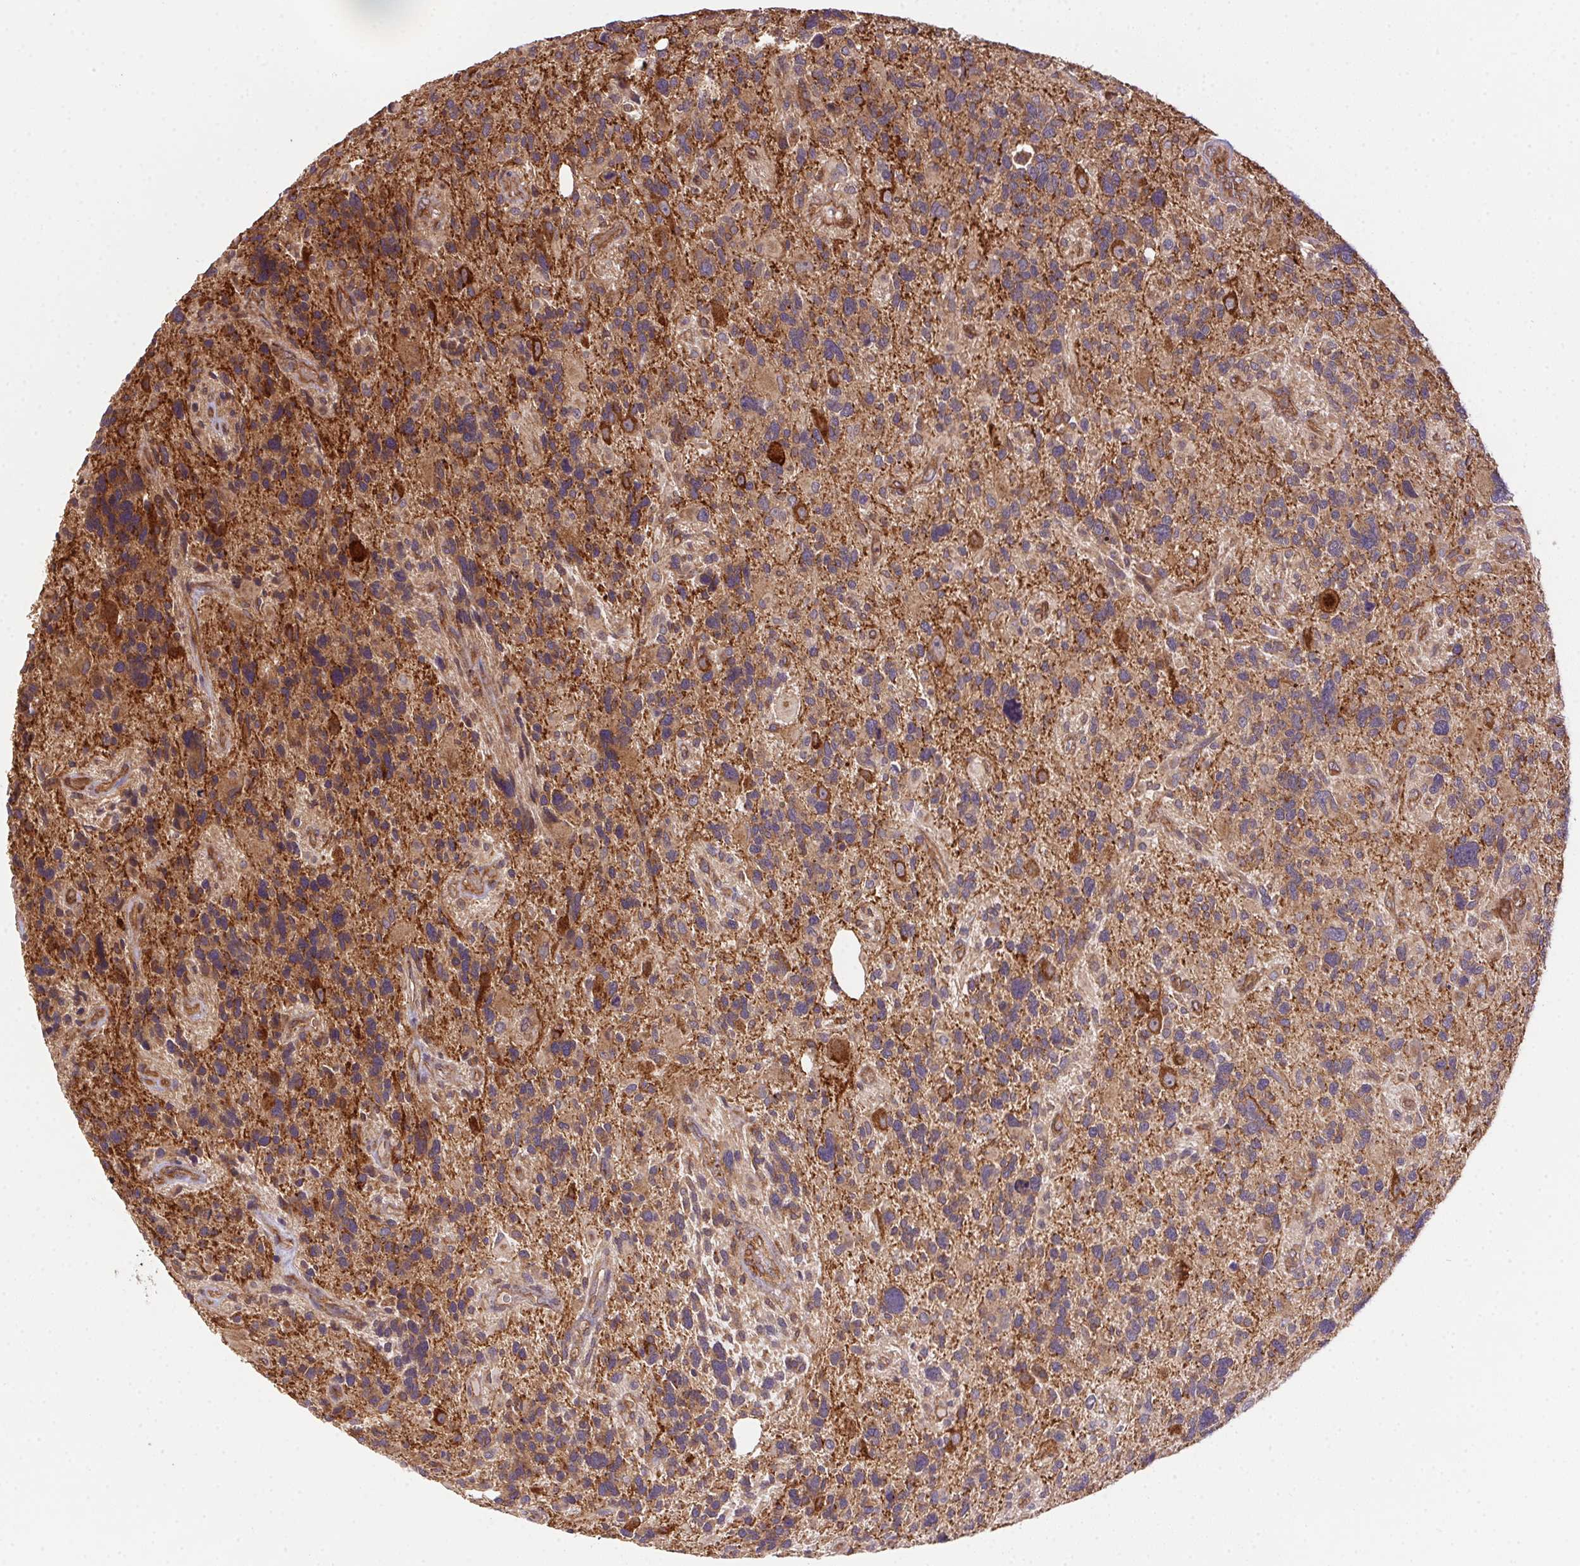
{"staining": {"intensity": "moderate", "quantity": "<25%", "location": "cytoplasmic/membranous"}, "tissue": "glioma", "cell_type": "Tumor cells", "image_type": "cancer", "snomed": [{"axis": "morphology", "description": "Glioma, malignant, High grade"}, {"axis": "topography", "description": "Brain"}], "caption": "Tumor cells show low levels of moderate cytoplasmic/membranous staining in about <25% of cells in human malignant glioma (high-grade). The staining was performed using DAB (3,3'-diaminobenzidine), with brown indicating positive protein expression. Nuclei are stained blue with hematoxylin.", "gene": "USE1", "patient": {"sex": "male", "age": 49}}